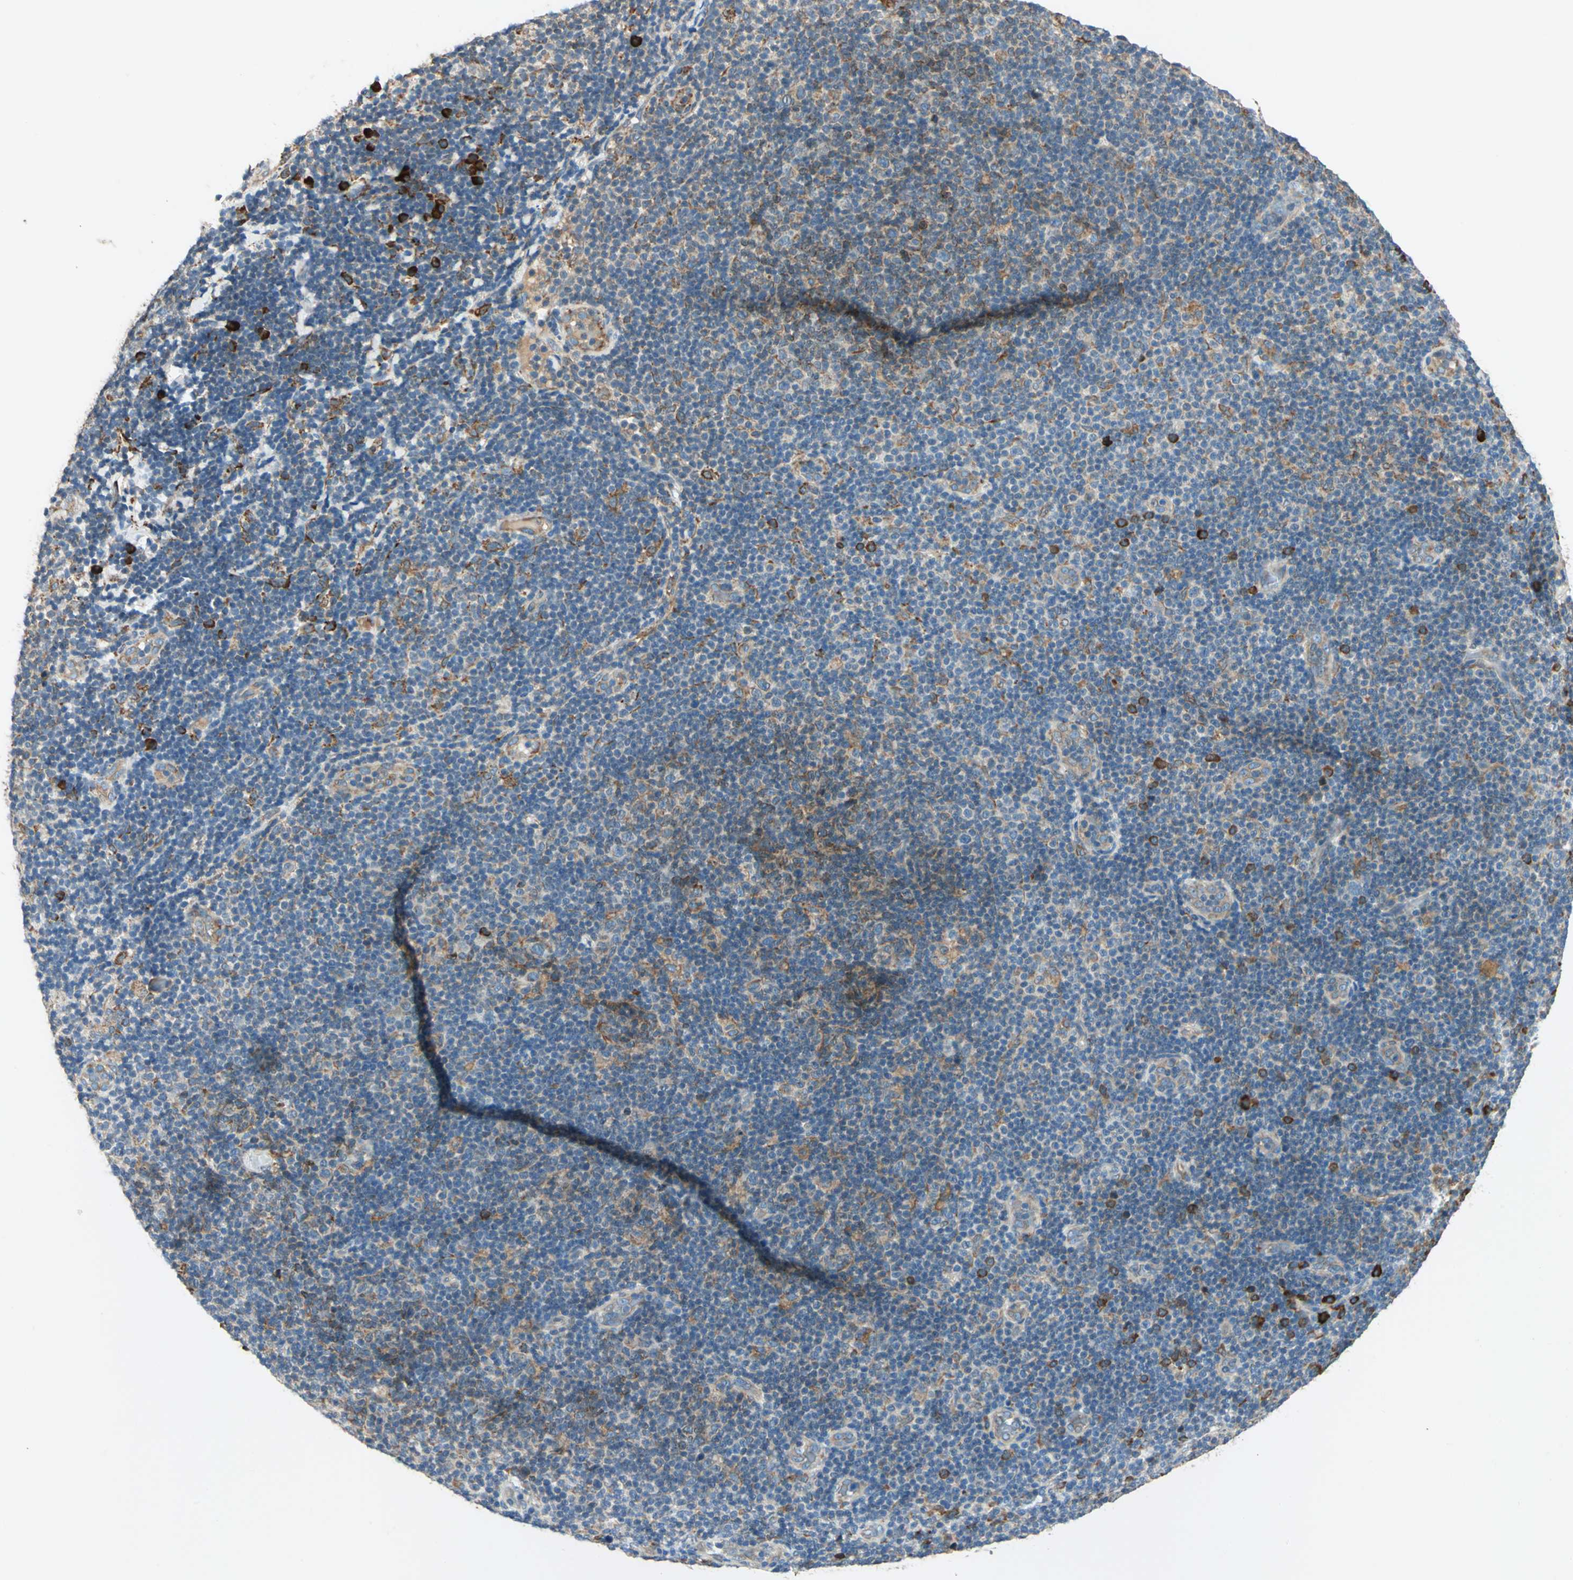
{"staining": {"intensity": "moderate", "quantity": "25%-75%", "location": "cytoplasmic/membranous"}, "tissue": "lymphoma", "cell_type": "Tumor cells", "image_type": "cancer", "snomed": [{"axis": "morphology", "description": "Malignant lymphoma, non-Hodgkin's type, Low grade"}, {"axis": "topography", "description": "Lymph node"}], "caption": "Immunohistochemistry (IHC) micrograph of neoplastic tissue: malignant lymphoma, non-Hodgkin's type (low-grade) stained using immunohistochemistry displays medium levels of moderate protein expression localized specifically in the cytoplasmic/membranous of tumor cells, appearing as a cytoplasmic/membranous brown color.", "gene": "PDIA4", "patient": {"sex": "male", "age": 83}}